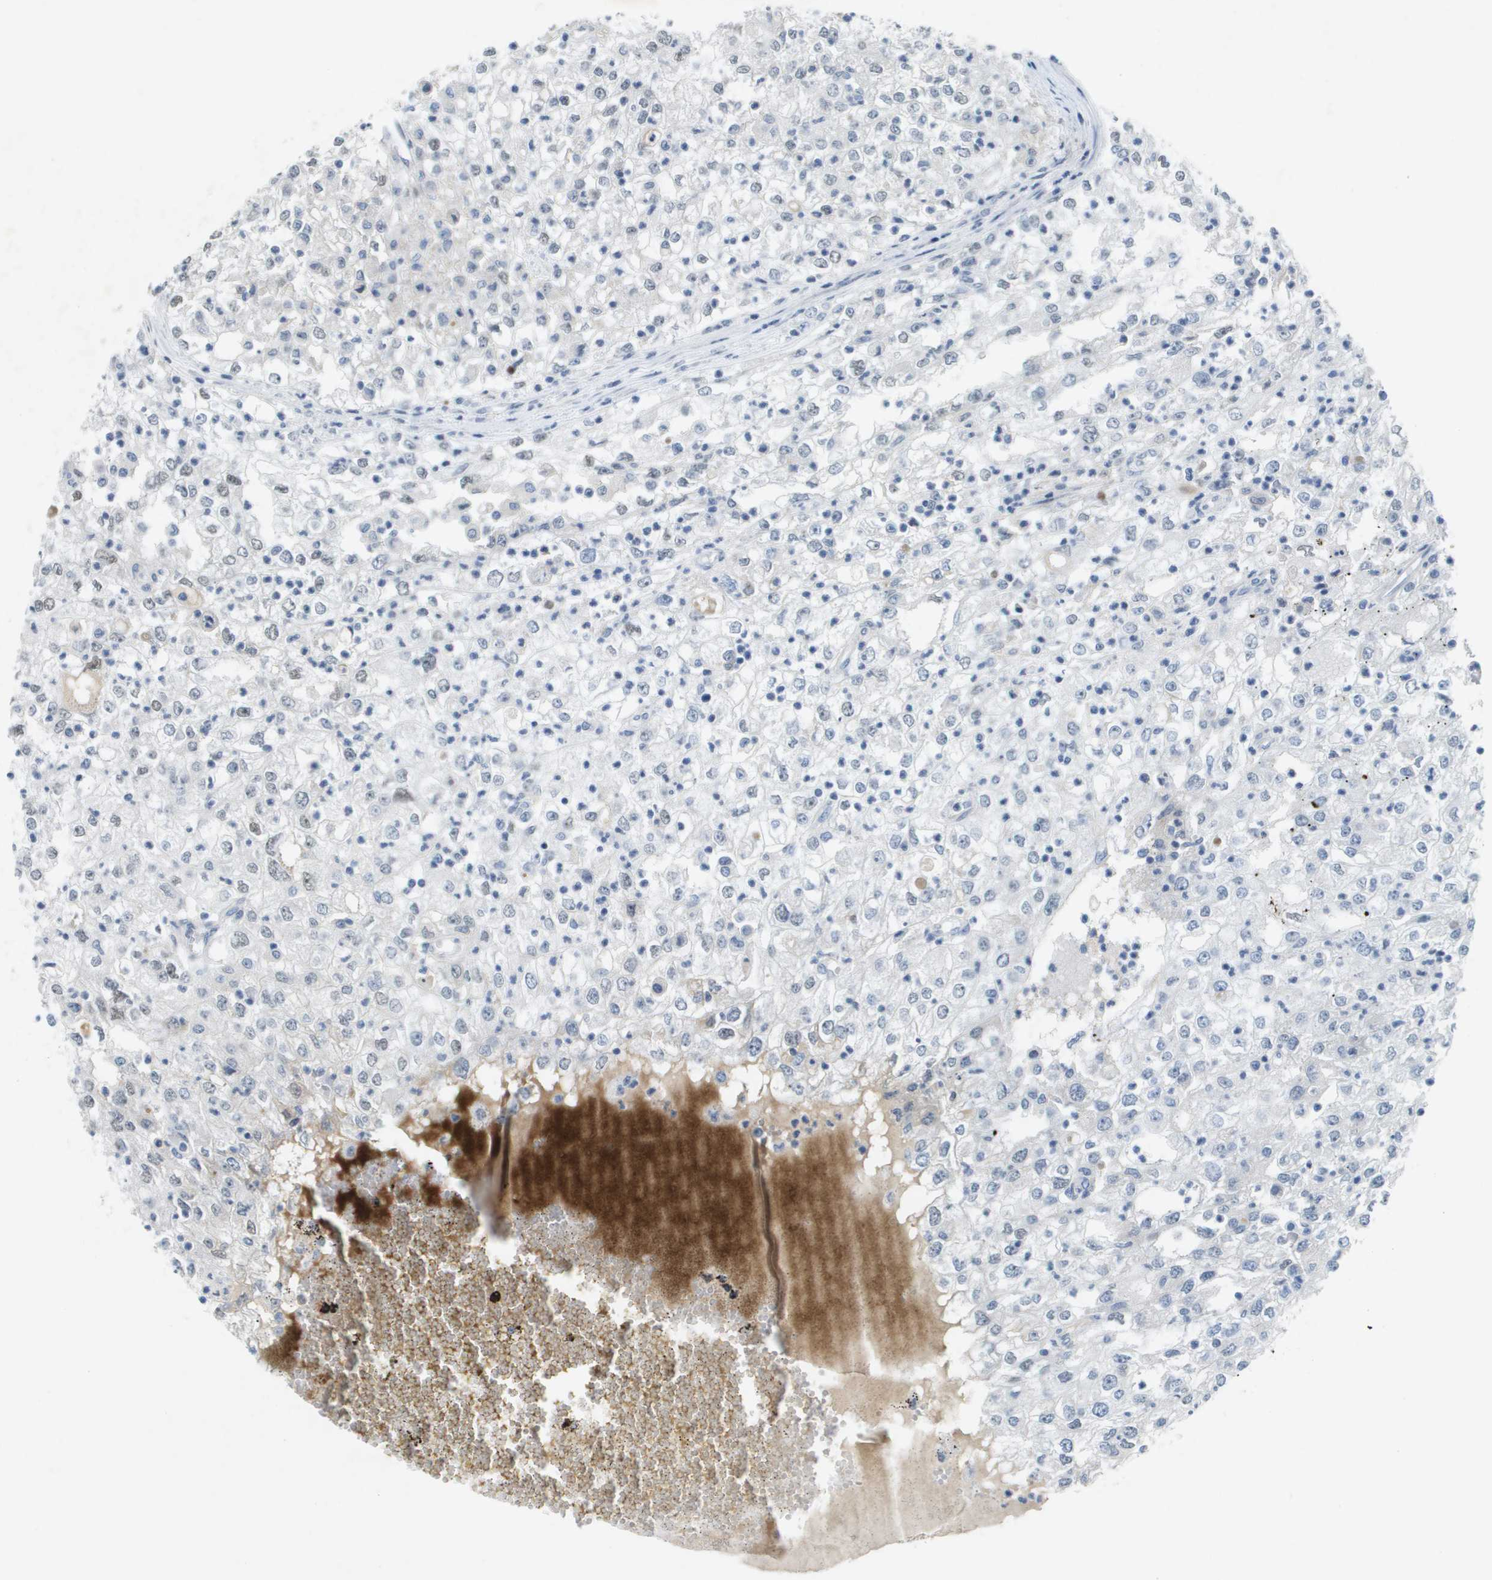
{"staining": {"intensity": "weak", "quantity": "<25%", "location": "nuclear"}, "tissue": "renal cancer", "cell_type": "Tumor cells", "image_type": "cancer", "snomed": [{"axis": "morphology", "description": "Adenocarcinoma, NOS"}, {"axis": "topography", "description": "Kidney"}], "caption": "A high-resolution histopathology image shows immunohistochemistry staining of renal adenocarcinoma, which displays no significant staining in tumor cells.", "gene": "TP53RK", "patient": {"sex": "female", "age": 54}}